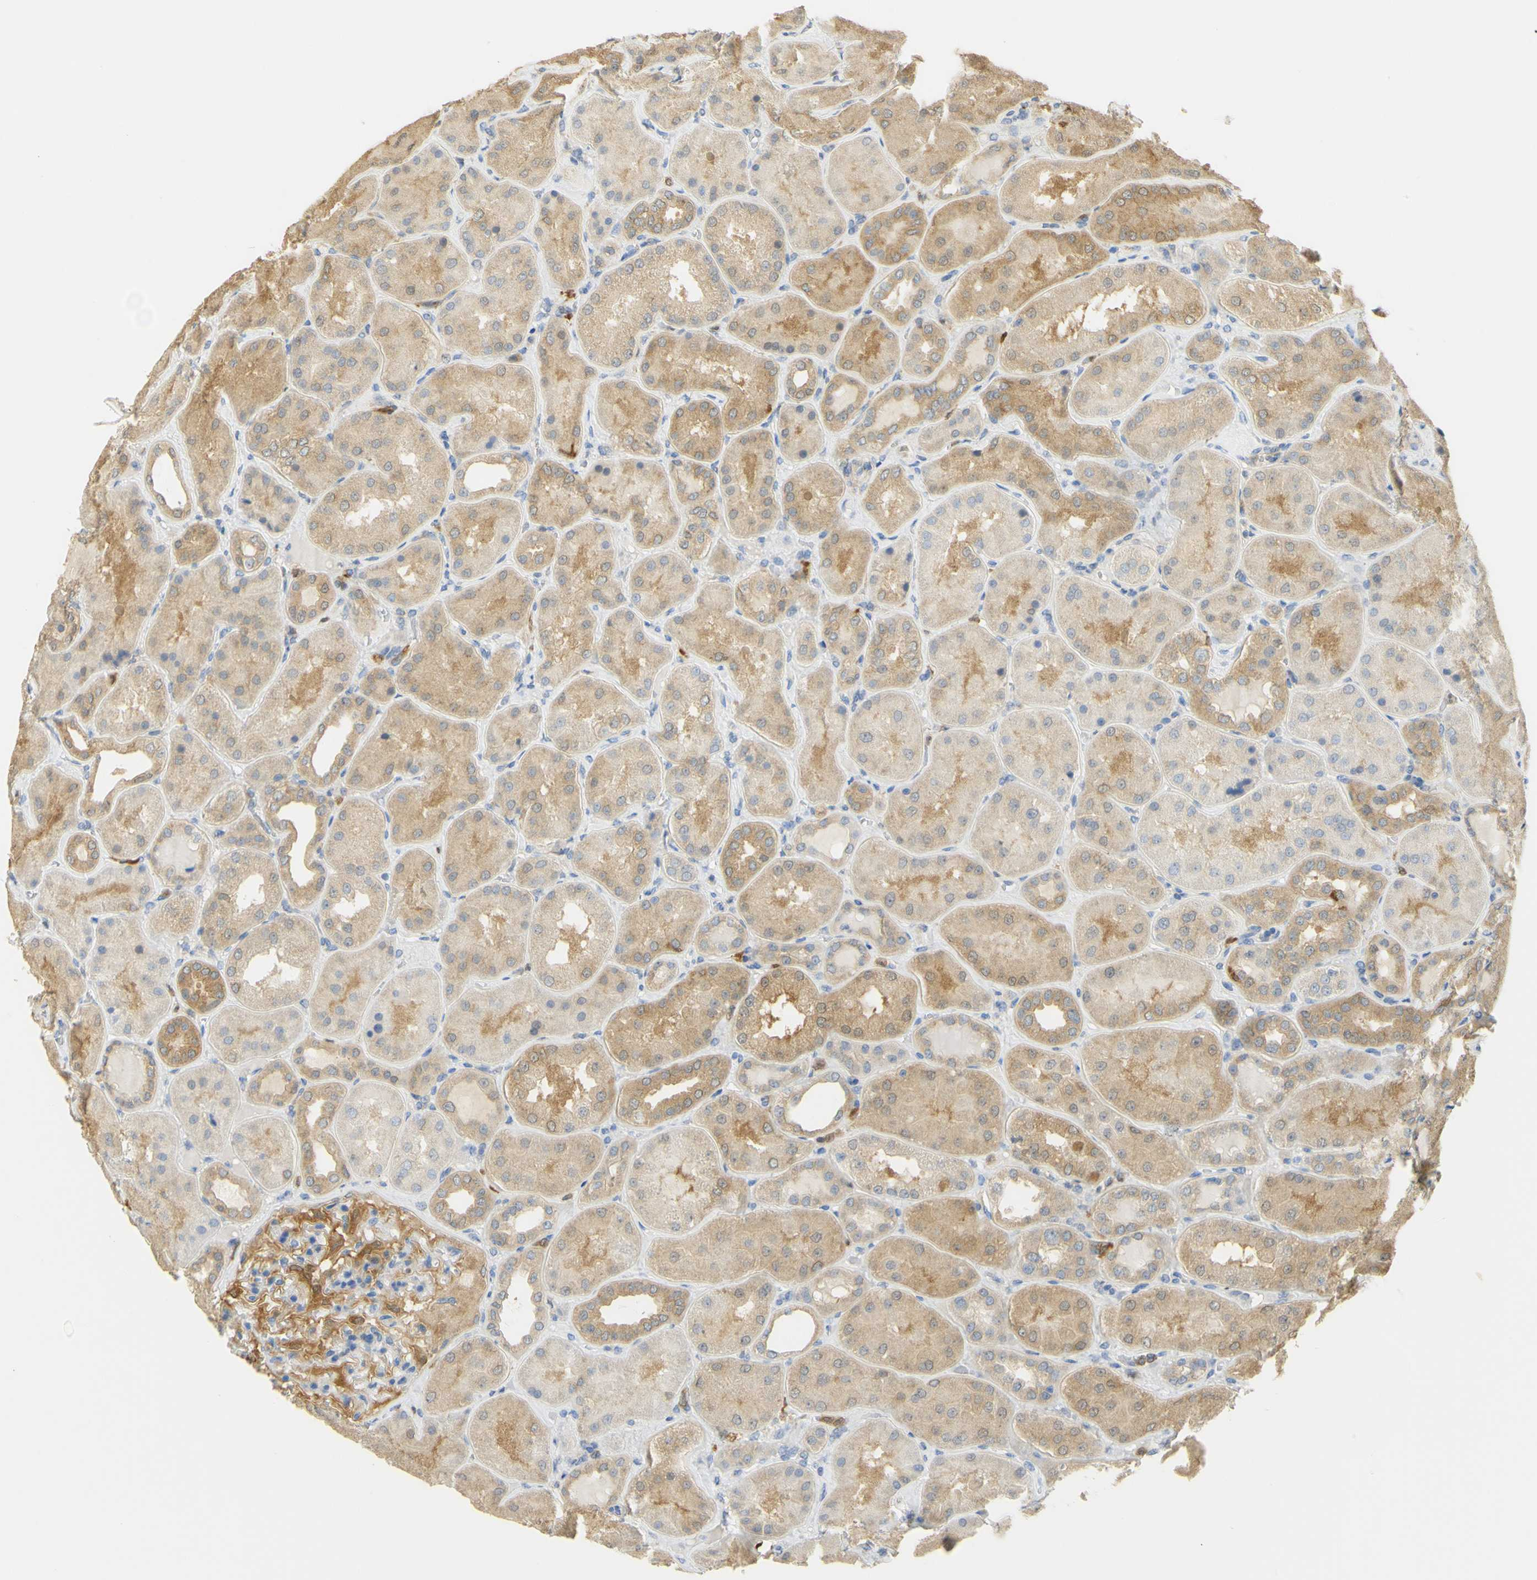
{"staining": {"intensity": "moderate", "quantity": "25%-75%", "location": "cytoplasmic/membranous"}, "tissue": "kidney", "cell_type": "Cells in glomeruli", "image_type": "normal", "snomed": [{"axis": "morphology", "description": "Normal tissue, NOS"}, {"axis": "topography", "description": "Kidney"}], "caption": "The micrograph exhibits staining of unremarkable kidney, revealing moderate cytoplasmic/membranous protein staining (brown color) within cells in glomeruli. Immunohistochemistry (ihc) stains the protein in brown and the nuclei are stained blue.", "gene": "PAK1", "patient": {"sex": "female", "age": 56}}